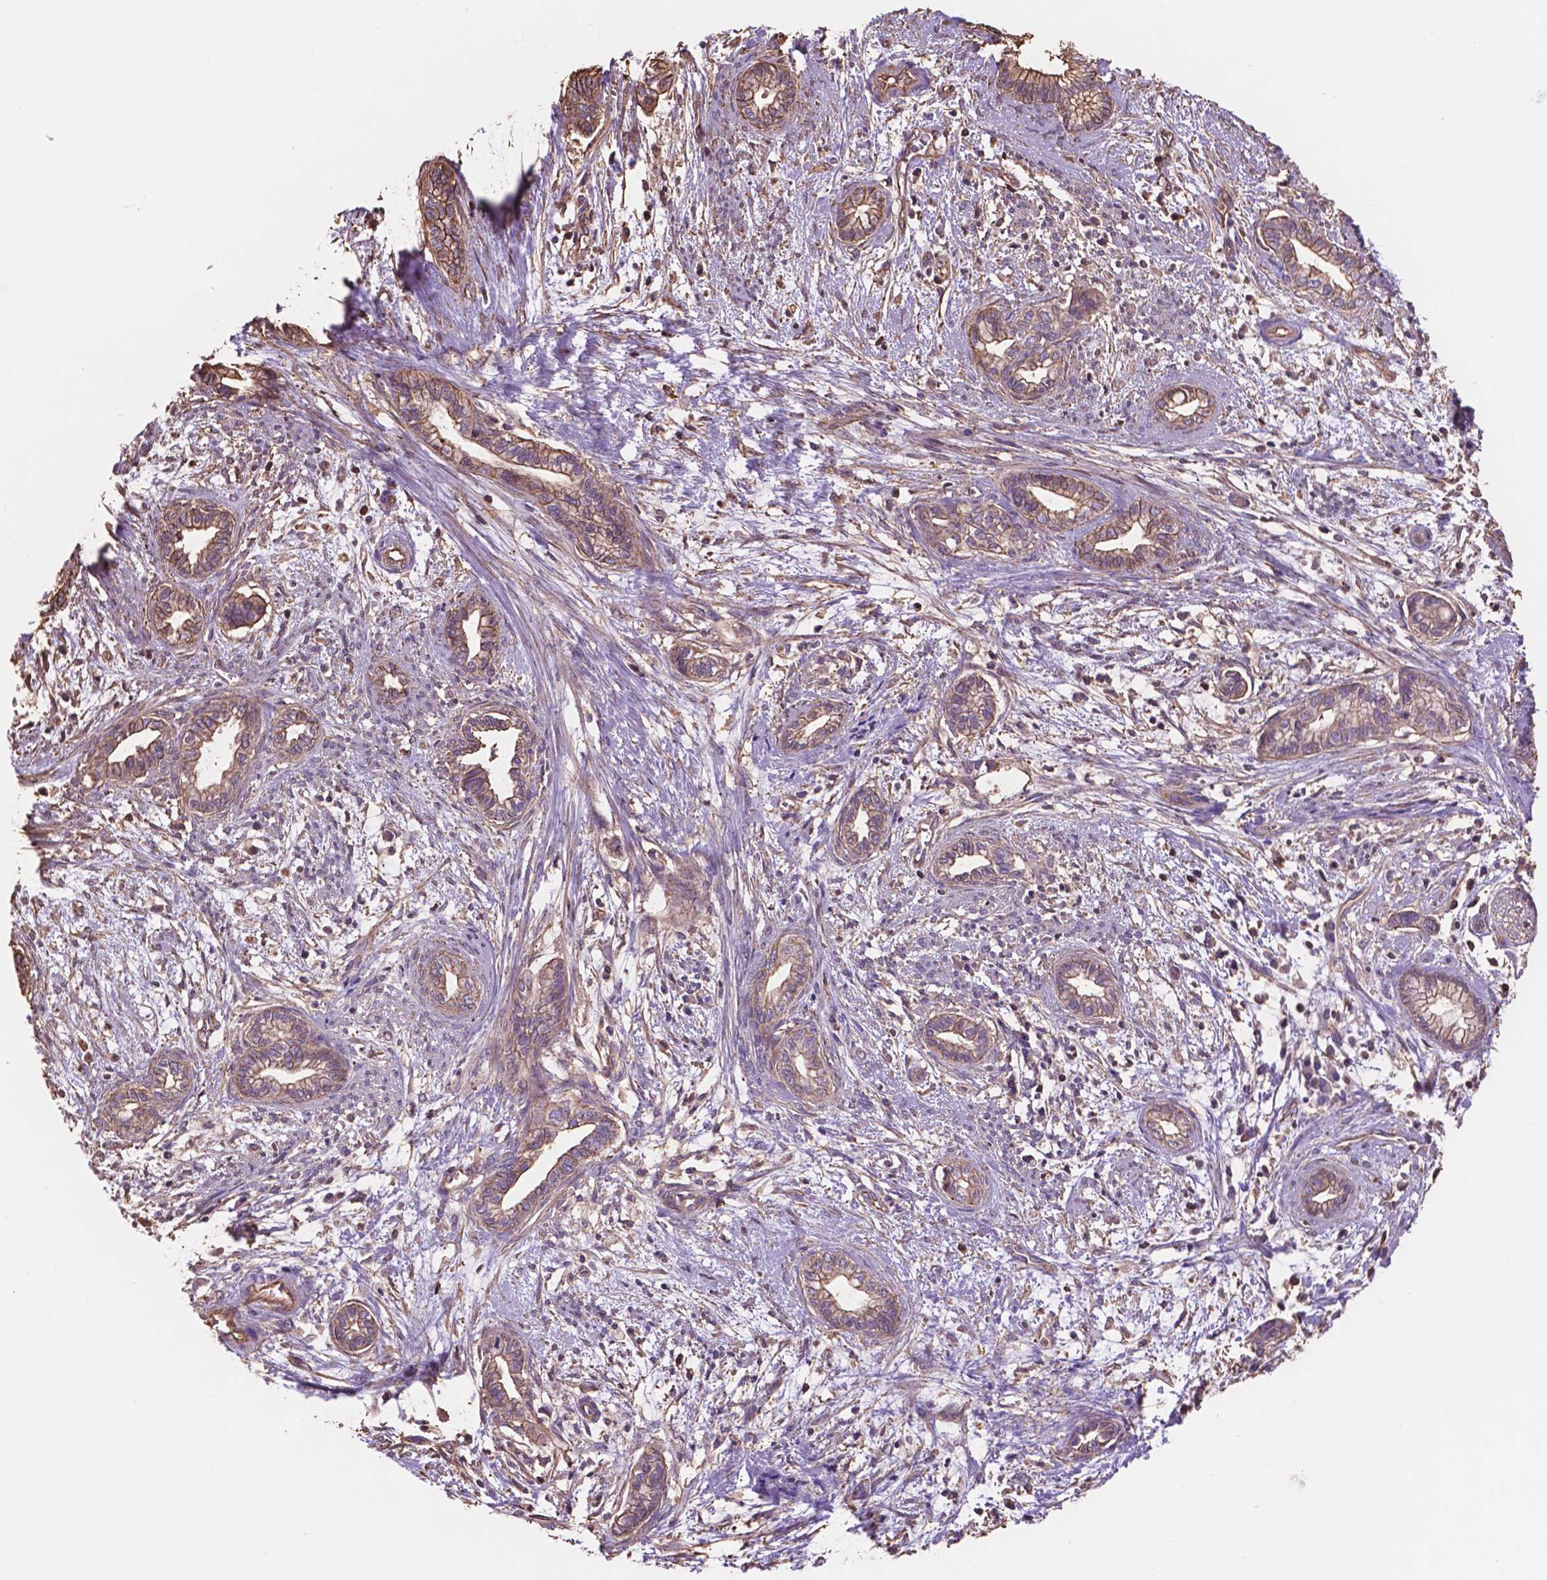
{"staining": {"intensity": "moderate", "quantity": ">75%", "location": "cytoplasmic/membranous"}, "tissue": "cervical cancer", "cell_type": "Tumor cells", "image_type": "cancer", "snomed": [{"axis": "morphology", "description": "Adenocarcinoma, NOS"}, {"axis": "topography", "description": "Cervix"}], "caption": "Moderate cytoplasmic/membranous expression for a protein is appreciated in about >75% of tumor cells of cervical cancer using immunohistochemistry.", "gene": "NIPA2", "patient": {"sex": "female", "age": 62}}